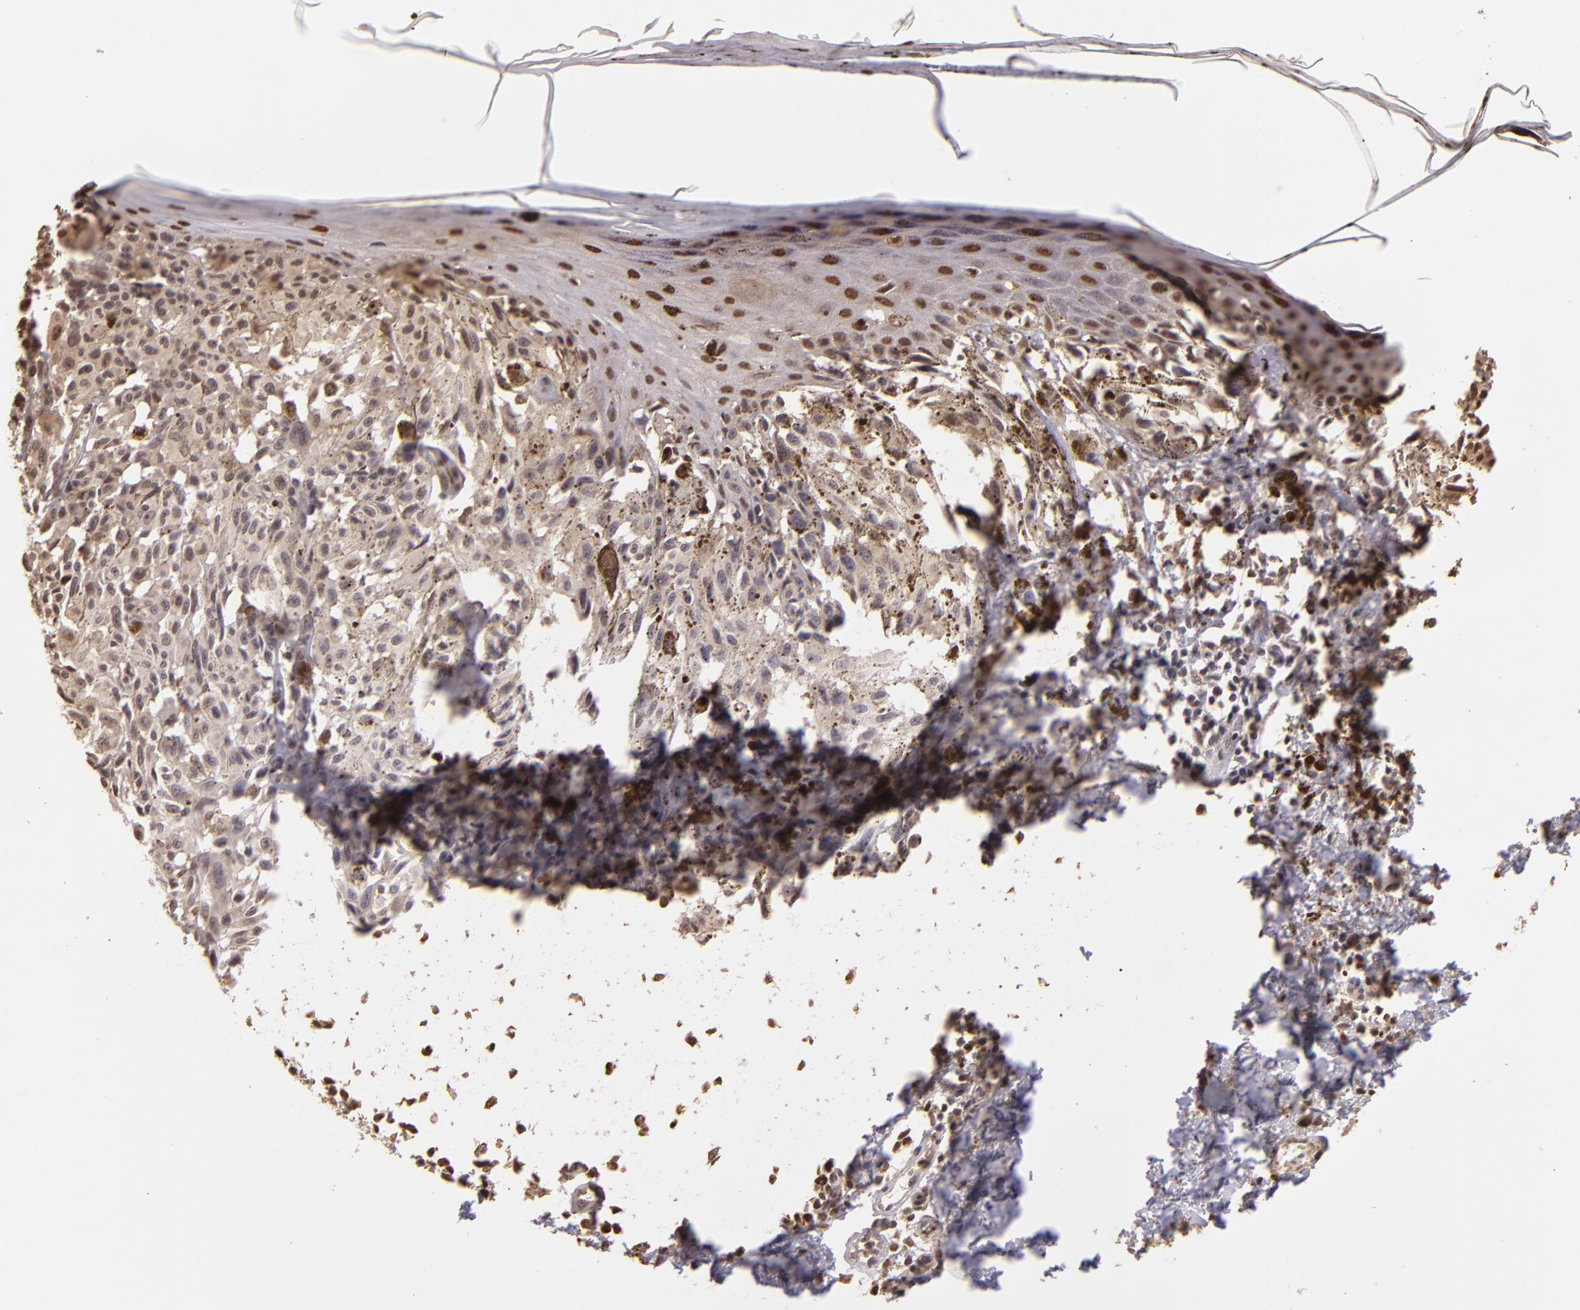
{"staining": {"intensity": "negative", "quantity": "none", "location": "none"}, "tissue": "melanoma", "cell_type": "Tumor cells", "image_type": "cancer", "snomed": [{"axis": "morphology", "description": "Malignant melanoma, NOS"}, {"axis": "topography", "description": "Skin"}], "caption": "Malignant melanoma stained for a protein using immunohistochemistry reveals no staining tumor cells.", "gene": "ARPC2", "patient": {"sex": "female", "age": 72}}